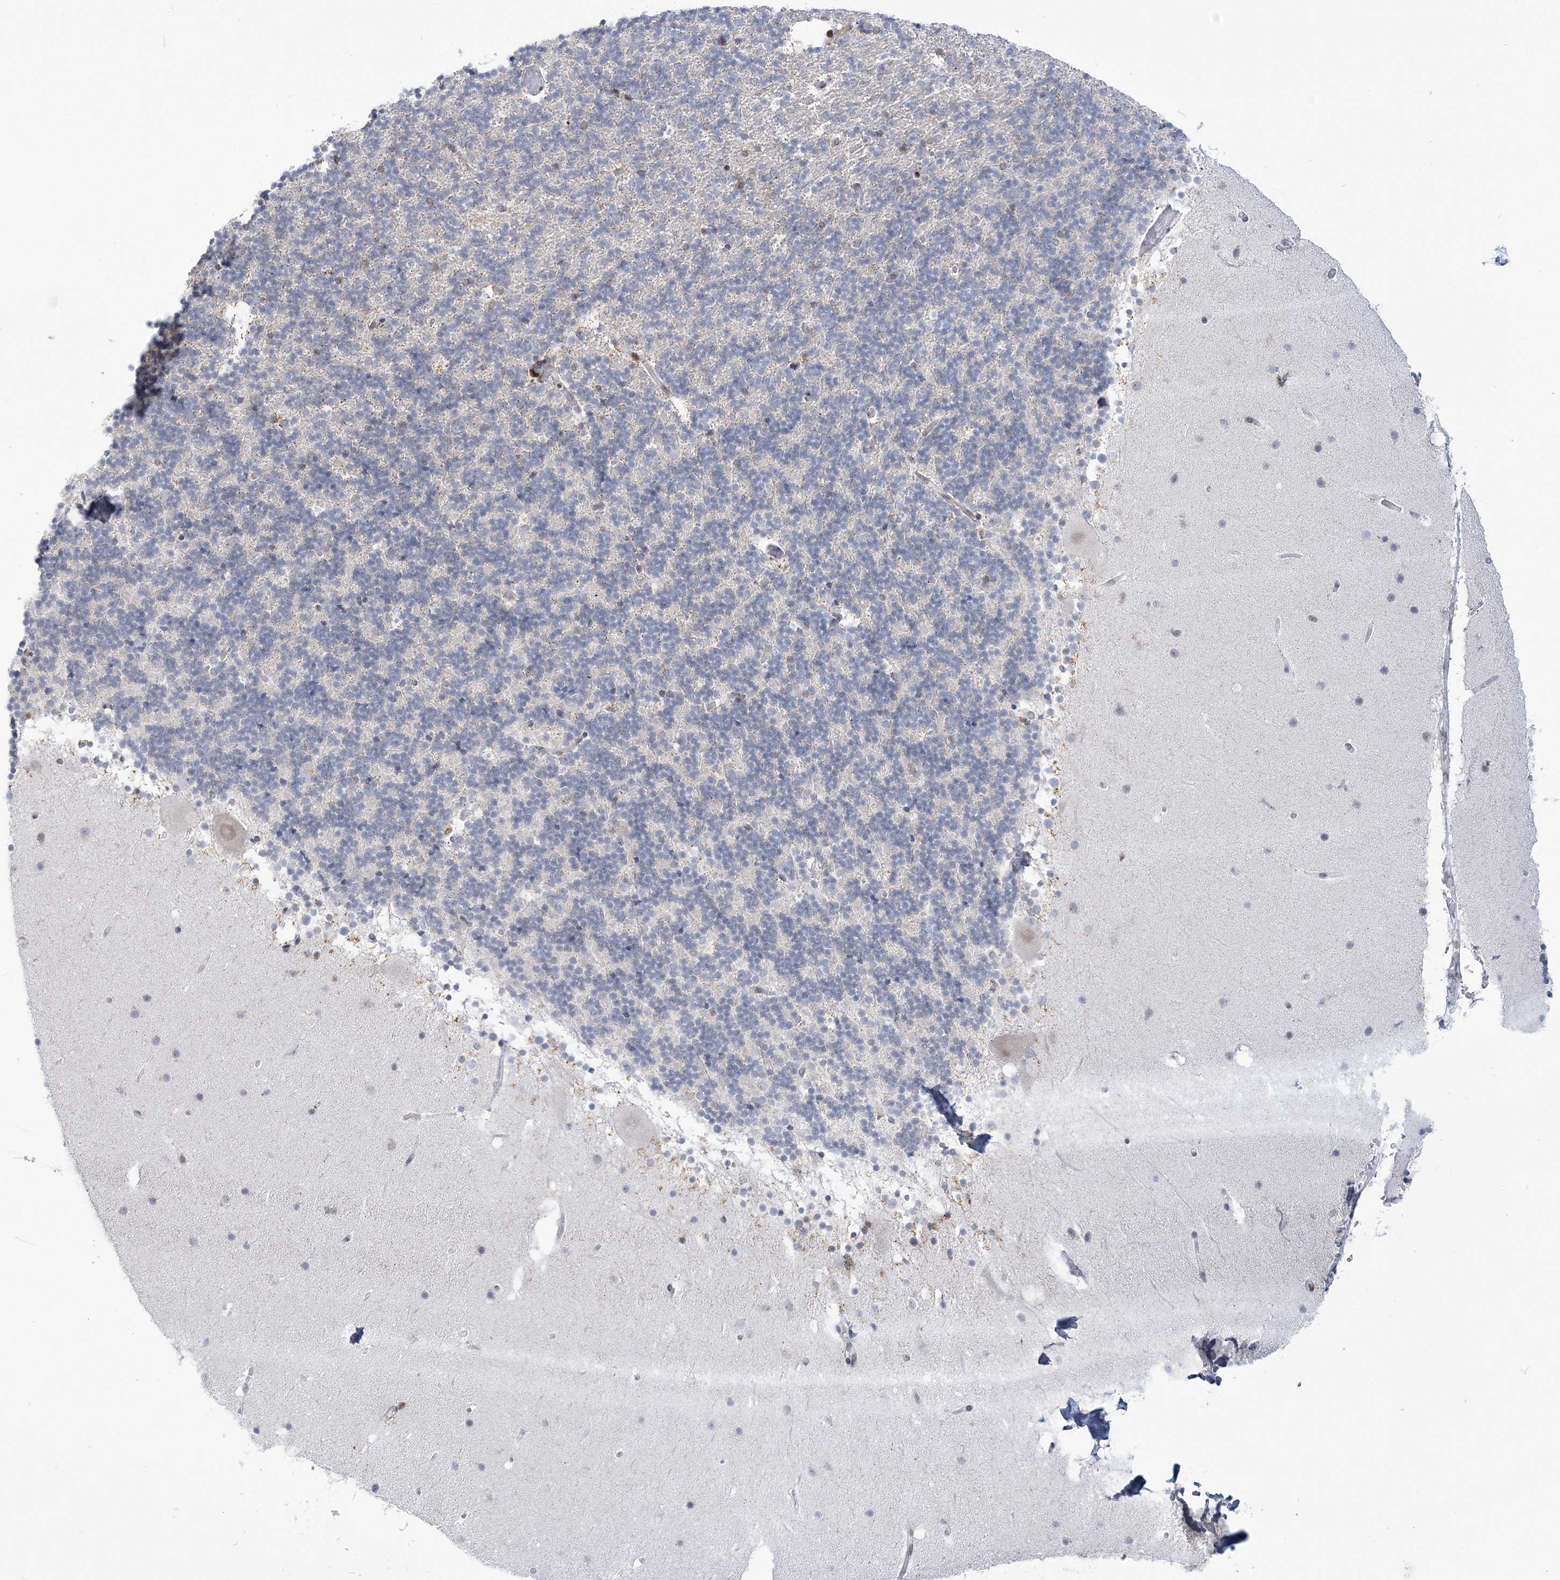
{"staining": {"intensity": "negative", "quantity": "none", "location": "none"}, "tissue": "cerebellum", "cell_type": "Cells in granular layer", "image_type": "normal", "snomed": [{"axis": "morphology", "description": "Normal tissue, NOS"}, {"axis": "topography", "description": "Cerebellum"}], "caption": "Immunohistochemical staining of benign human cerebellum exhibits no significant staining in cells in granular layer.", "gene": "DDX21", "patient": {"sex": "male", "age": 57}}